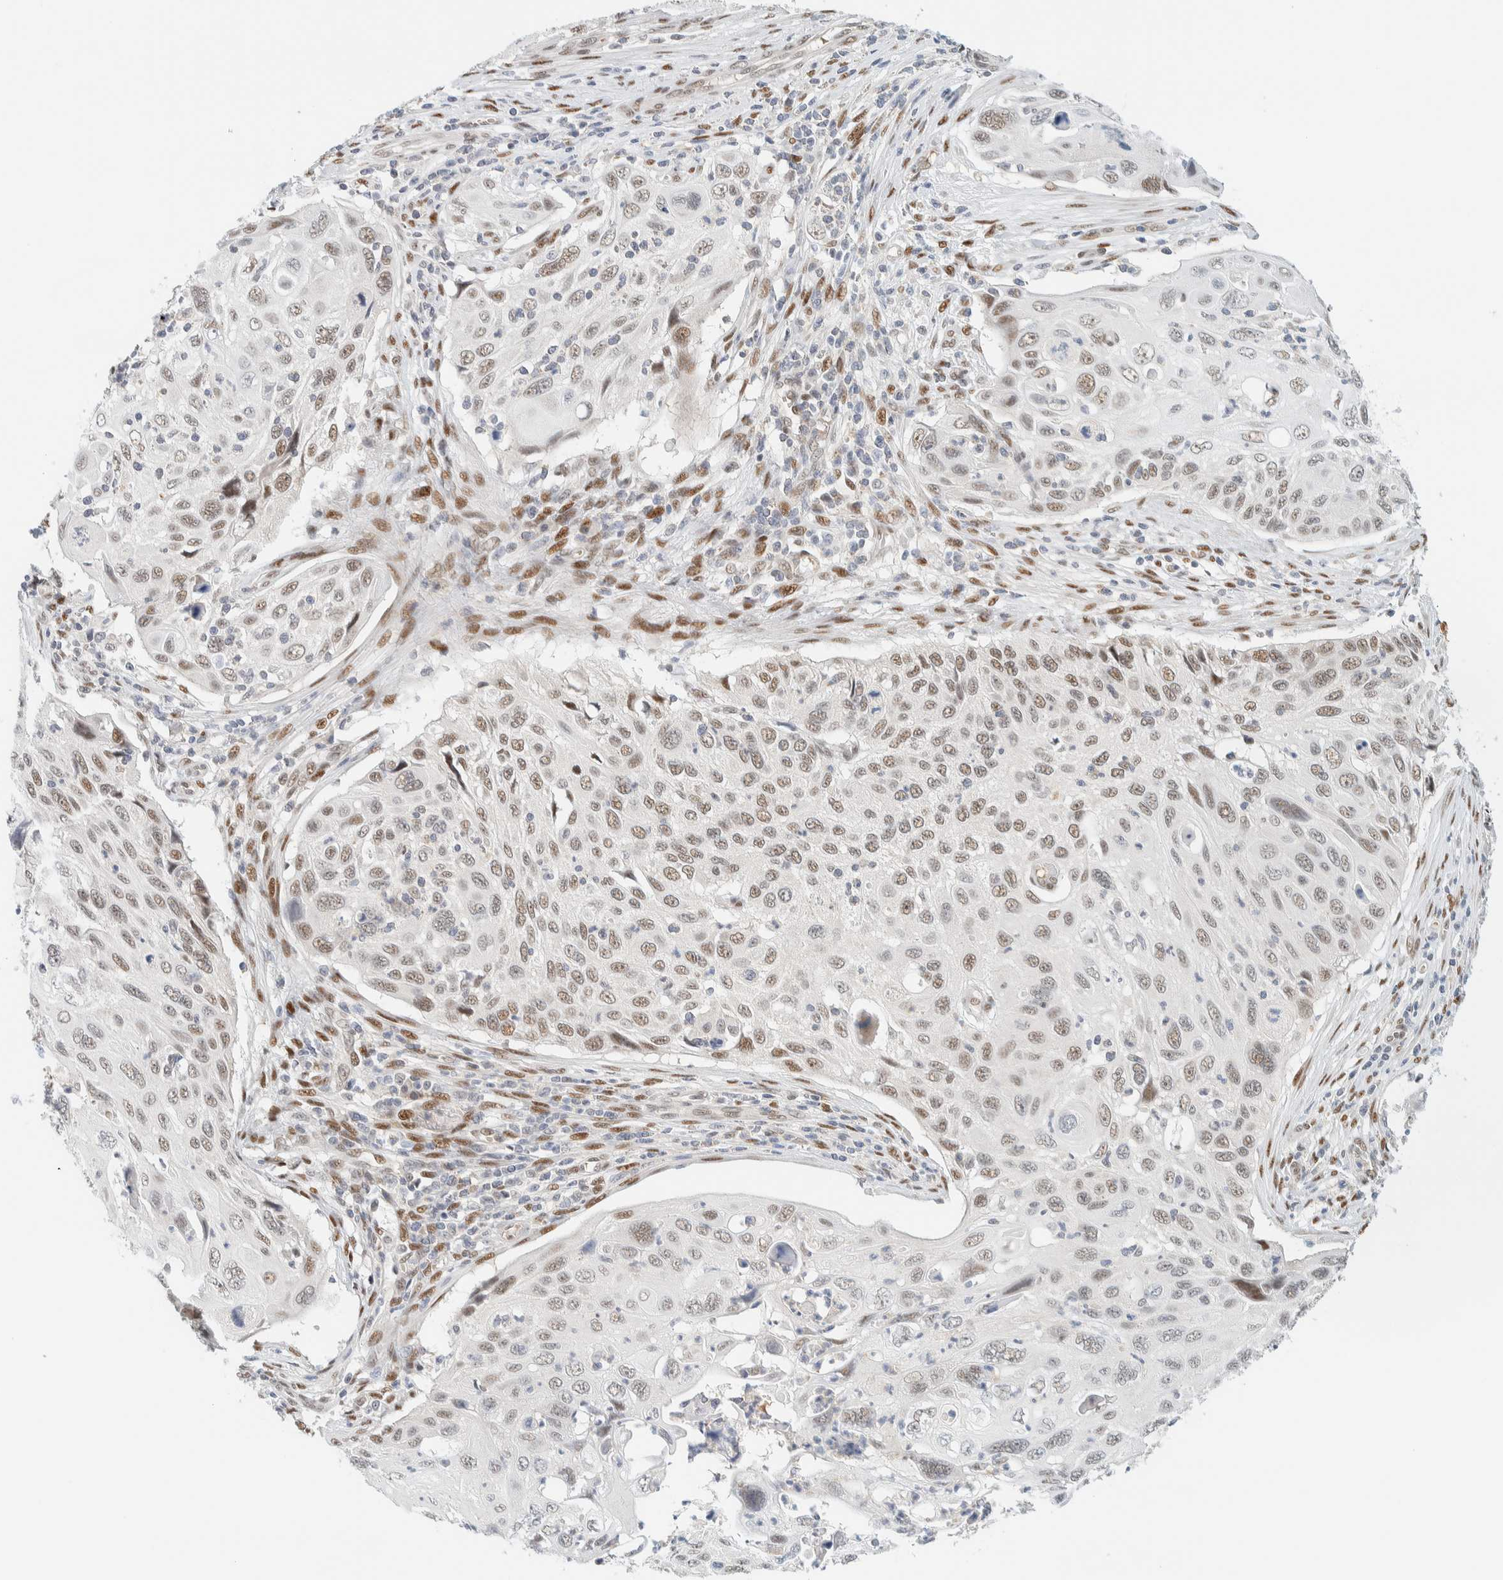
{"staining": {"intensity": "moderate", "quantity": "<25%", "location": "nuclear"}, "tissue": "cervical cancer", "cell_type": "Tumor cells", "image_type": "cancer", "snomed": [{"axis": "morphology", "description": "Squamous cell carcinoma, NOS"}, {"axis": "topography", "description": "Cervix"}], "caption": "Immunohistochemical staining of squamous cell carcinoma (cervical) displays low levels of moderate nuclear positivity in approximately <25% of tumor cells.", "gene": "ZNF683", "patient": {"sex": "female", "age": 70}}